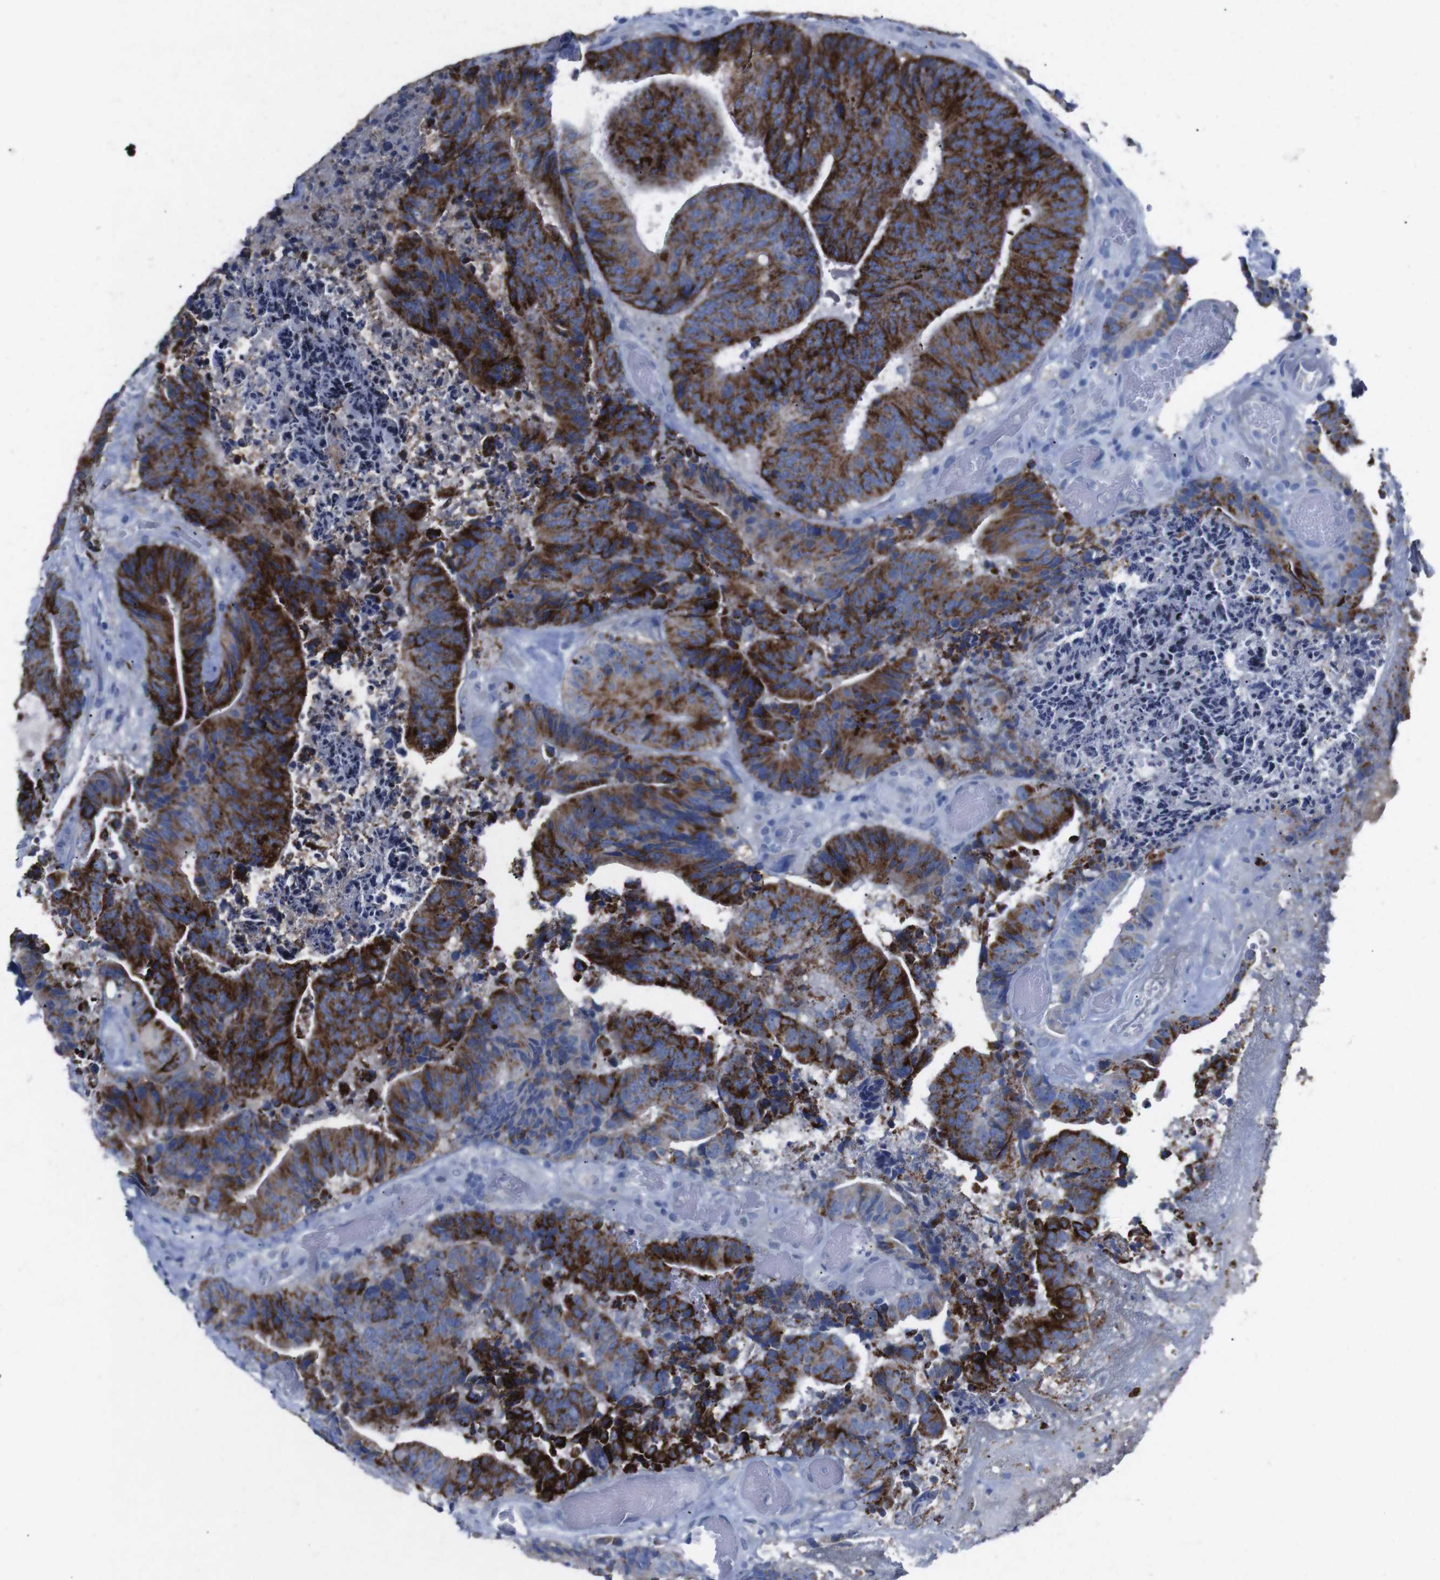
{"staining": {"intensity": "strong", "quantity": ">75%", "location": "cytoplasmic/membranous"}, "tissue": "colorectal cancer", "cell_type": "Tumor cells", "image_type": "cancer", "snomed": [{"axis": "morphology", "description": "Adenocarcinoma, NOS"}, {"axis": "topography", "description": "Rectum"}], "caption": "Colorectal cancer was stained to show a protein in brown. There is high levels of strong cytoplasmic/membranous positivity in about >75% of tumor cells.", "gene": "GJB2", "patient": {"sex": "male", "age": 72}}